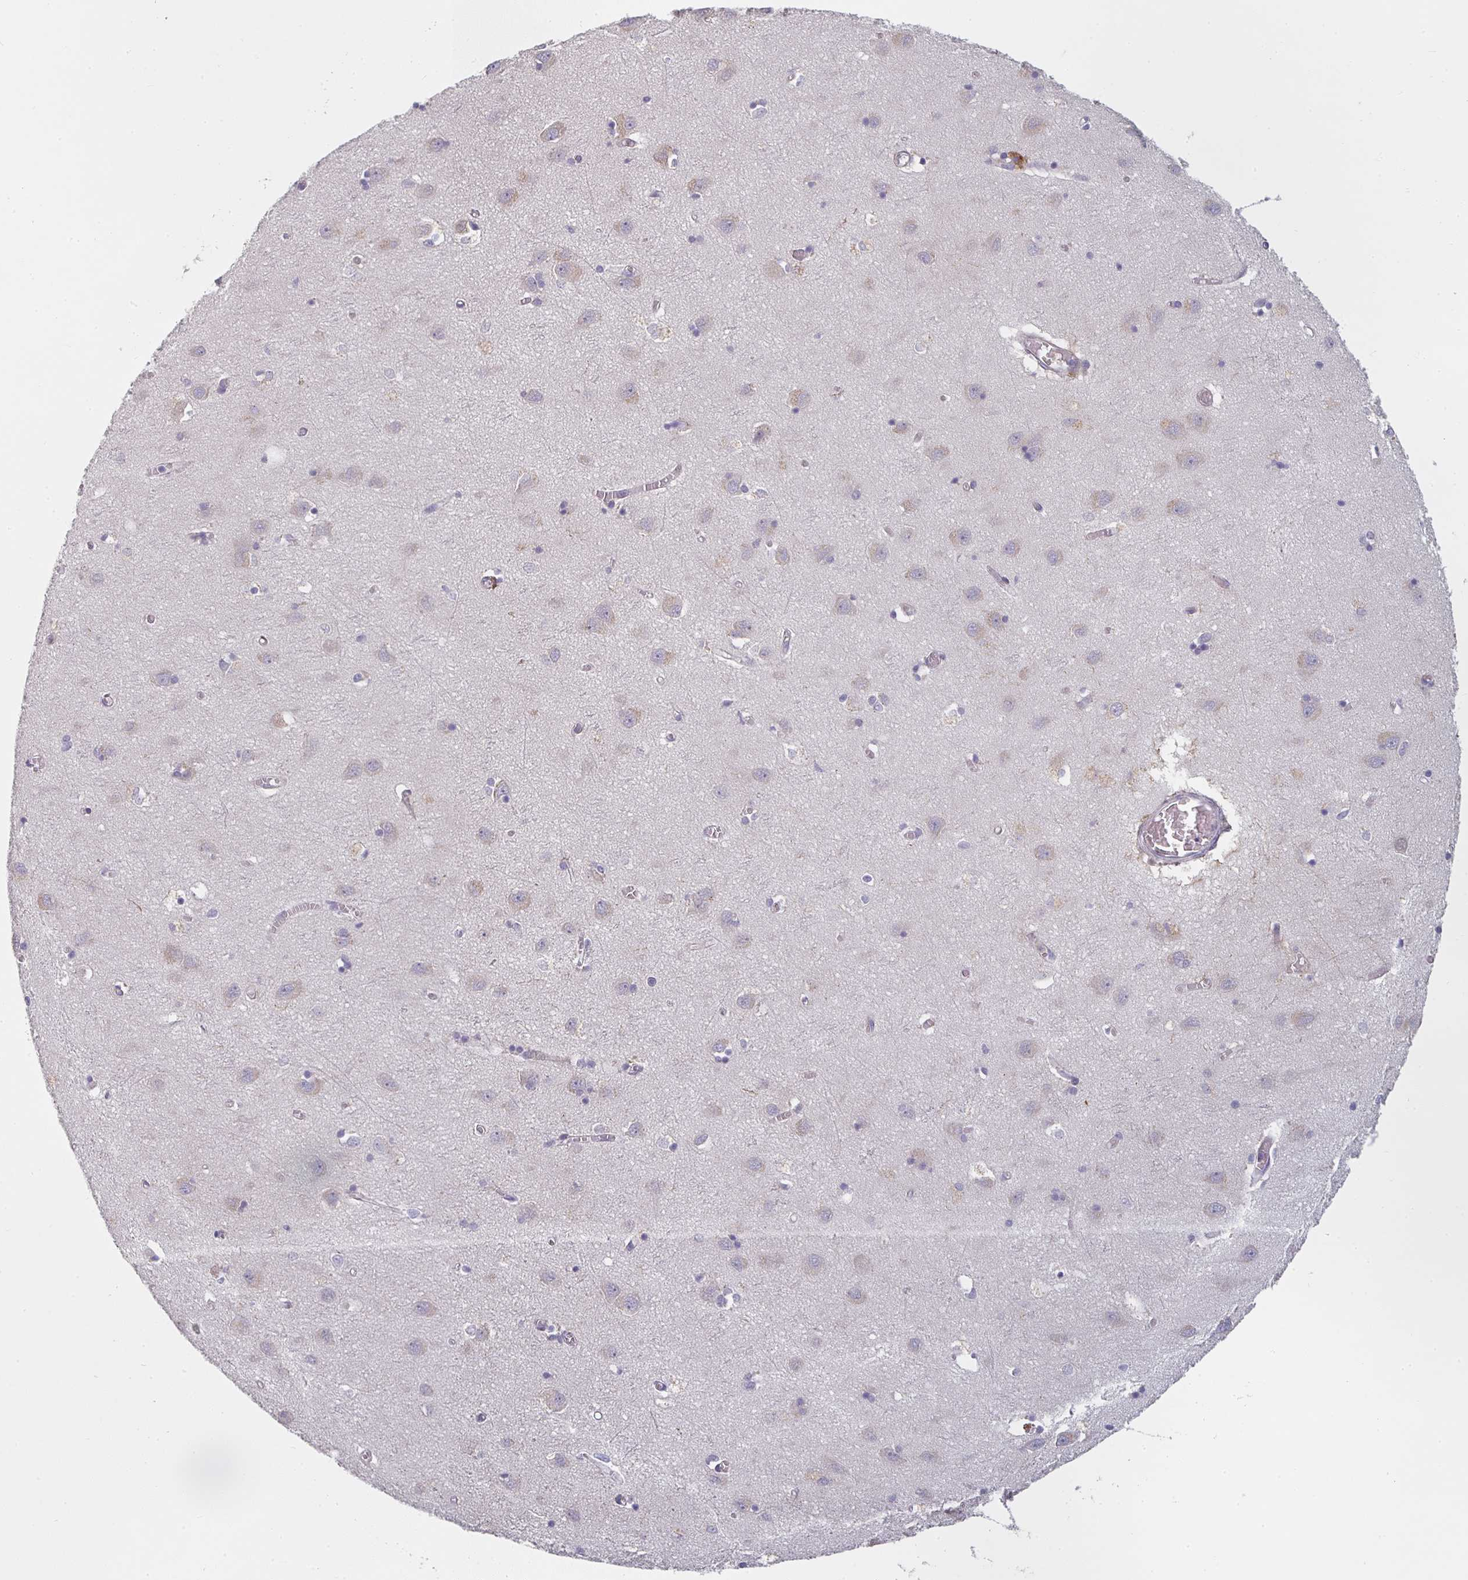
{"staining": {"intensity": "negative", "quantity": "none", "location": "none"}, "tissue": "cerebral cortex", "cell_type": "Endothelial cells", "image_type": "normal", "snomed": [{"axis": "morphology", "description": "Normal tissue, NOS"}, {"axis": "topography", "description": "Cerebral cortex"}], "caption": "Immunohistochemistry of normal cerebral cortex exhibits no expression in endothelial cells.", "gene": "CTHRC1", "patient": {"sex": "male", "age": 70}}